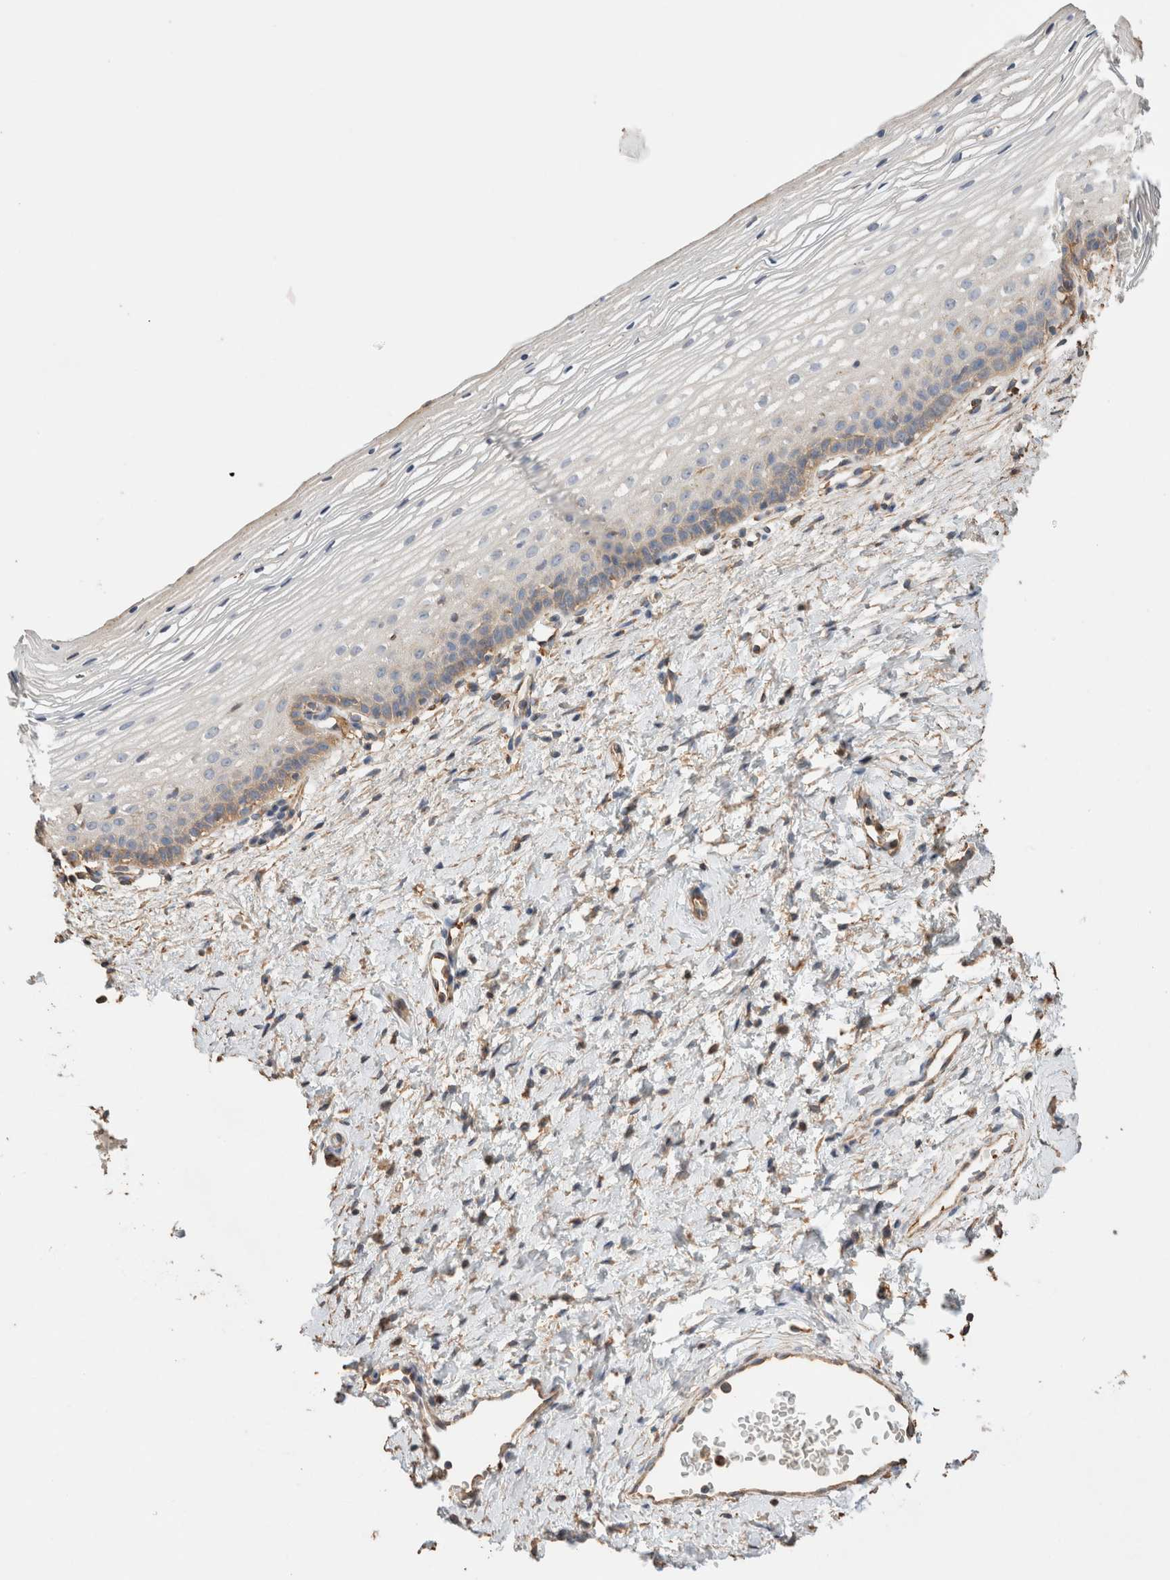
{"staining": {"intensity": "negative", "quantity": "none", "location": "none"}, "tissue": "cervix", "cell_type": "Glandular cells", "image_type": "normal", "snomed": [{"axis": "morphology", "description": "Normal tissue, NOS"}, {"axis": "topography", "description": "Cervix"}], "caption": "DAB immunohistochemical staining of unremarkable human cervix exhibits no significant staining in glandular cells. Nuclei are stained in blue.", "gene": "PROS1", "patient": {"sex": "female", "age": 72}}